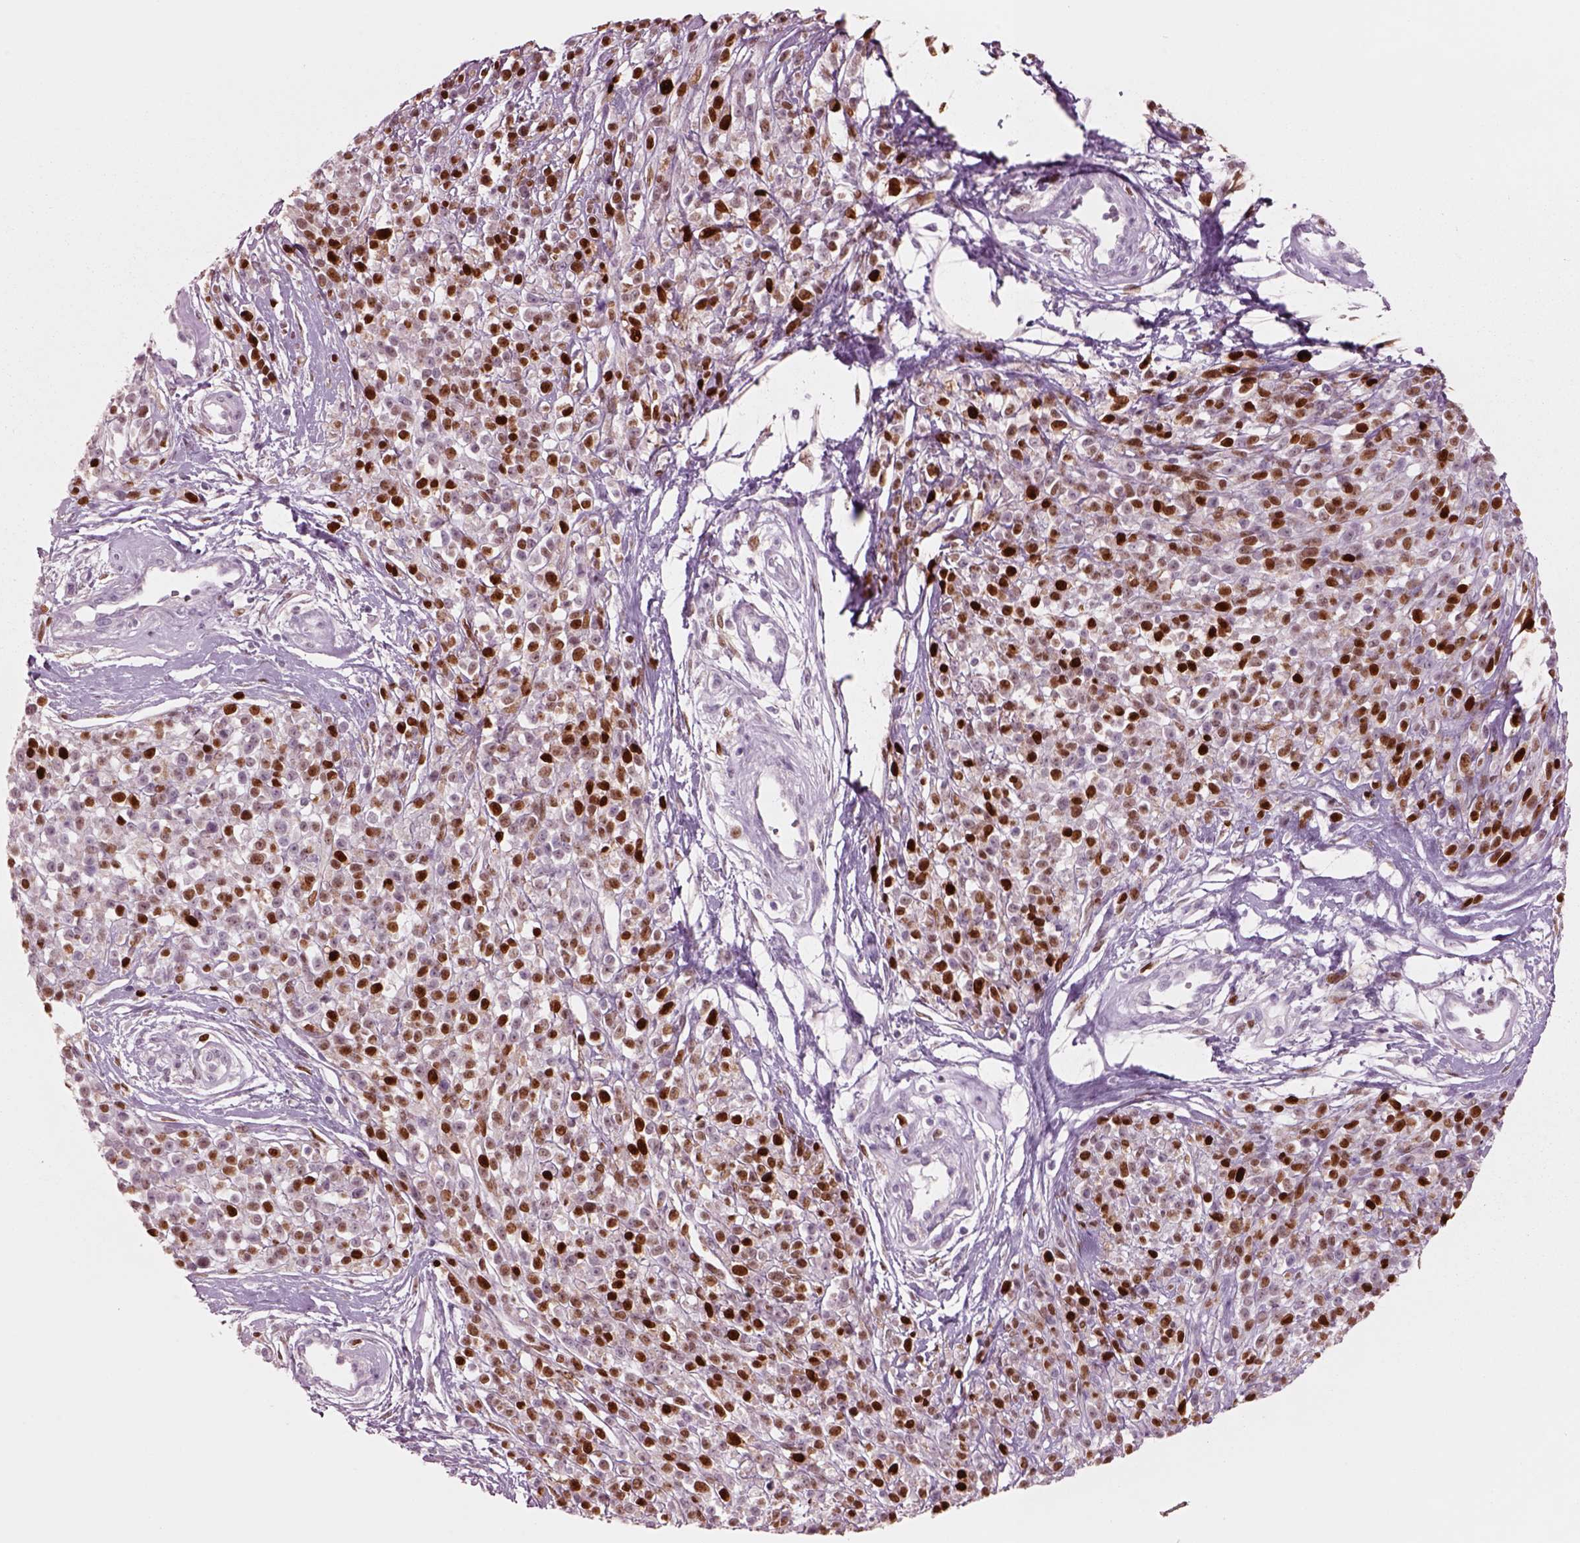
{"staining": {"intensity": "strong", "quantity": "25%-75%", "location": "nuclear"}, "tissue": "melanoma", "cell_type": "Tumor cells", "image_type": "cancer", "snomed": [{"axis": "morphology", "description": "Malignant melanoma, NOS"}, {"axis": "topography", "description": "Skin"}, {"axis": "topography", "description": "Skin of trunk"}], "caption": "Immunohistochemical staining of melanoma demonstrates high levels of strong nuclear protein expression in about 25%-75% of tumor cells. The staining was performed using DAB to visualize the protein expression in brown, while the nuclei were stained in blue with hematoxylin (Magnification: 20x).", "gene": "SOX9", "patient": {"sex": "male", "age": 74}}